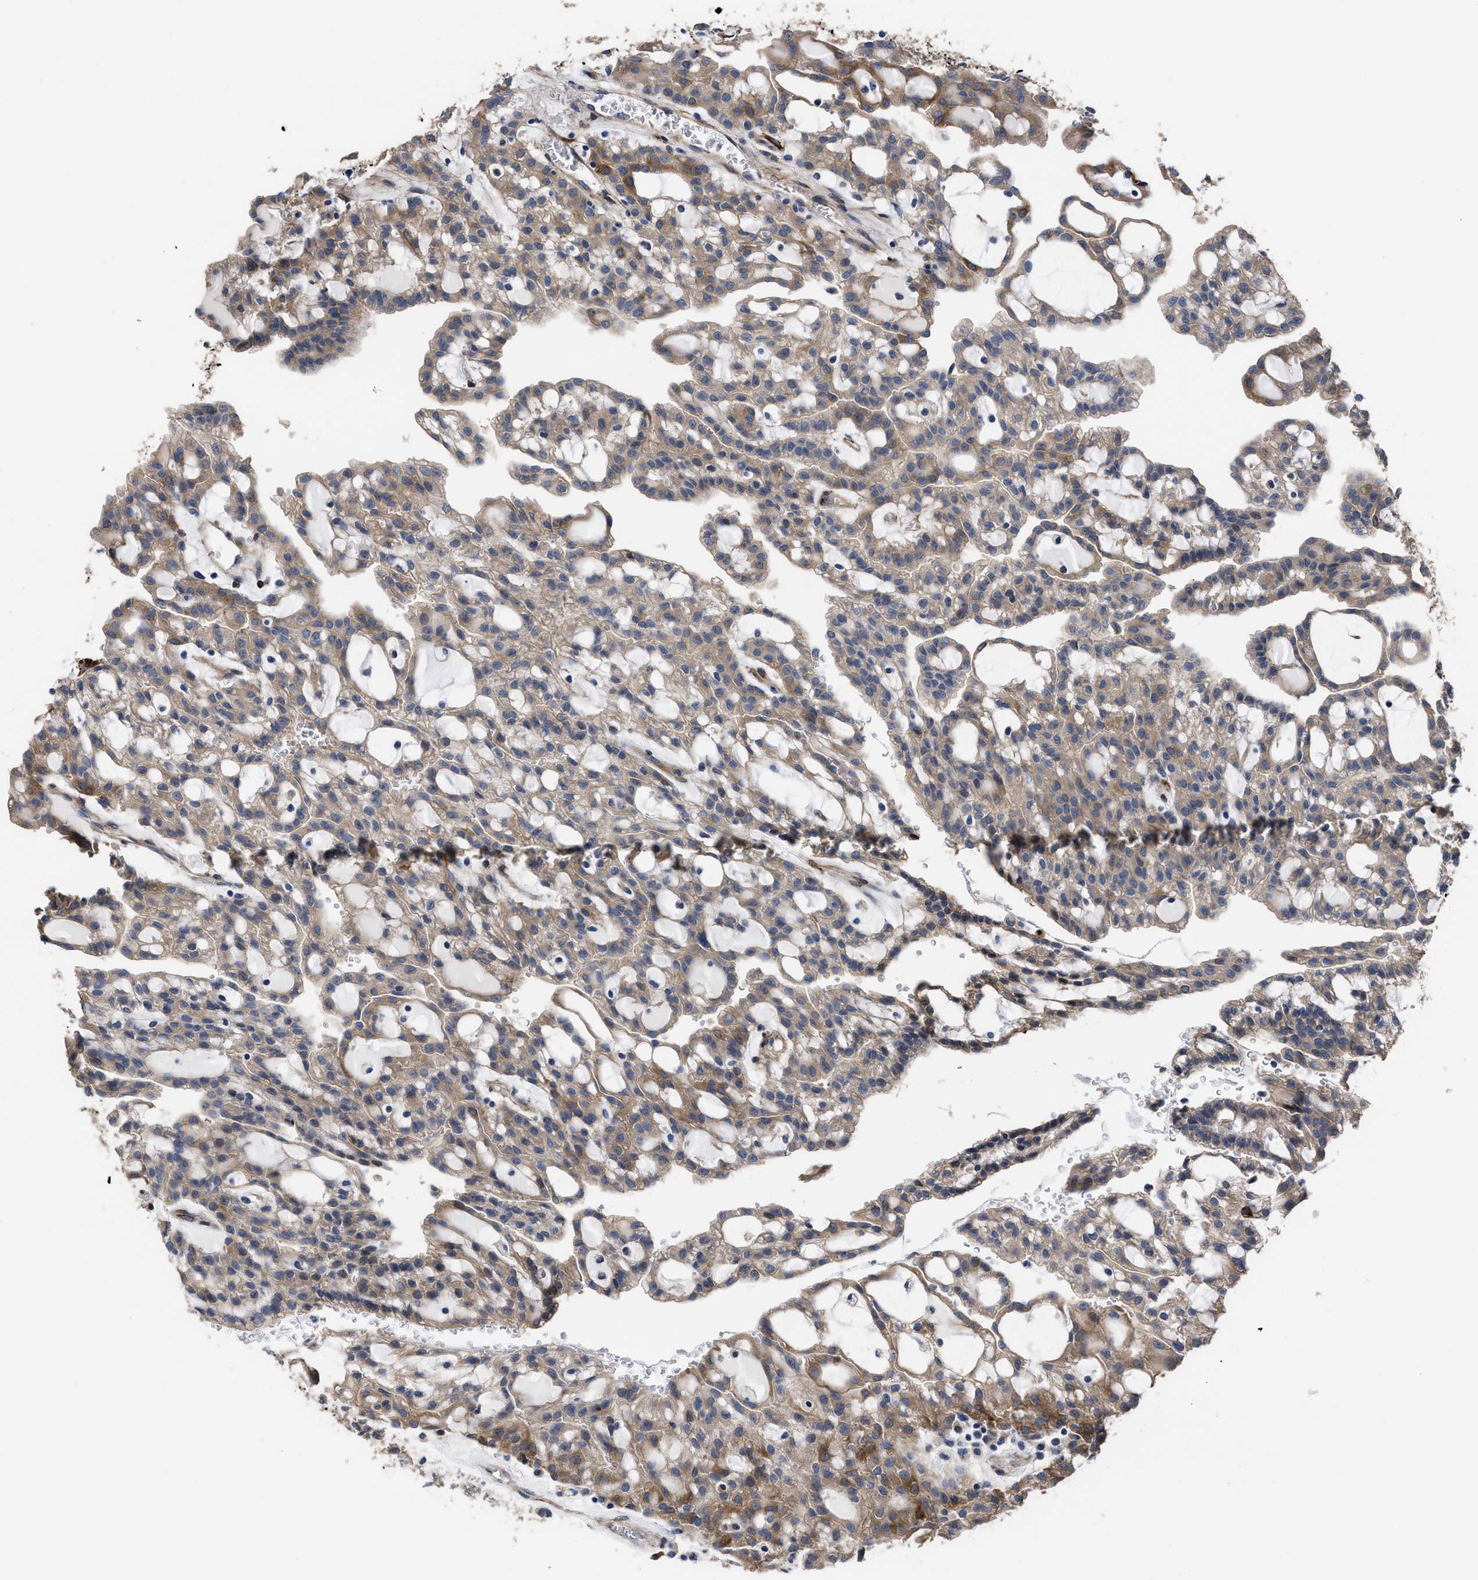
{"staining": {"intensity": "moderate", "quantity": ">75%", "location": "cytoplasmic/membranous"}, "tissue": "renal cancer", "cell_type": "Tumor cells", "image_type": "cancer", "snomed": [{"axis": "morphology", "description": "Adenocarcinoma, NOS"}, {"axis": "topography", "description": "Kidney"}], "caption": "Immunohistochemistry of human adenocarcinoma (renal) reveals medium levels of moderate cytoplasmic/membranous expression in about >75% of tumor cells.", "gene": "SQLE", "patient": {"sex": "male", "age": 63}}